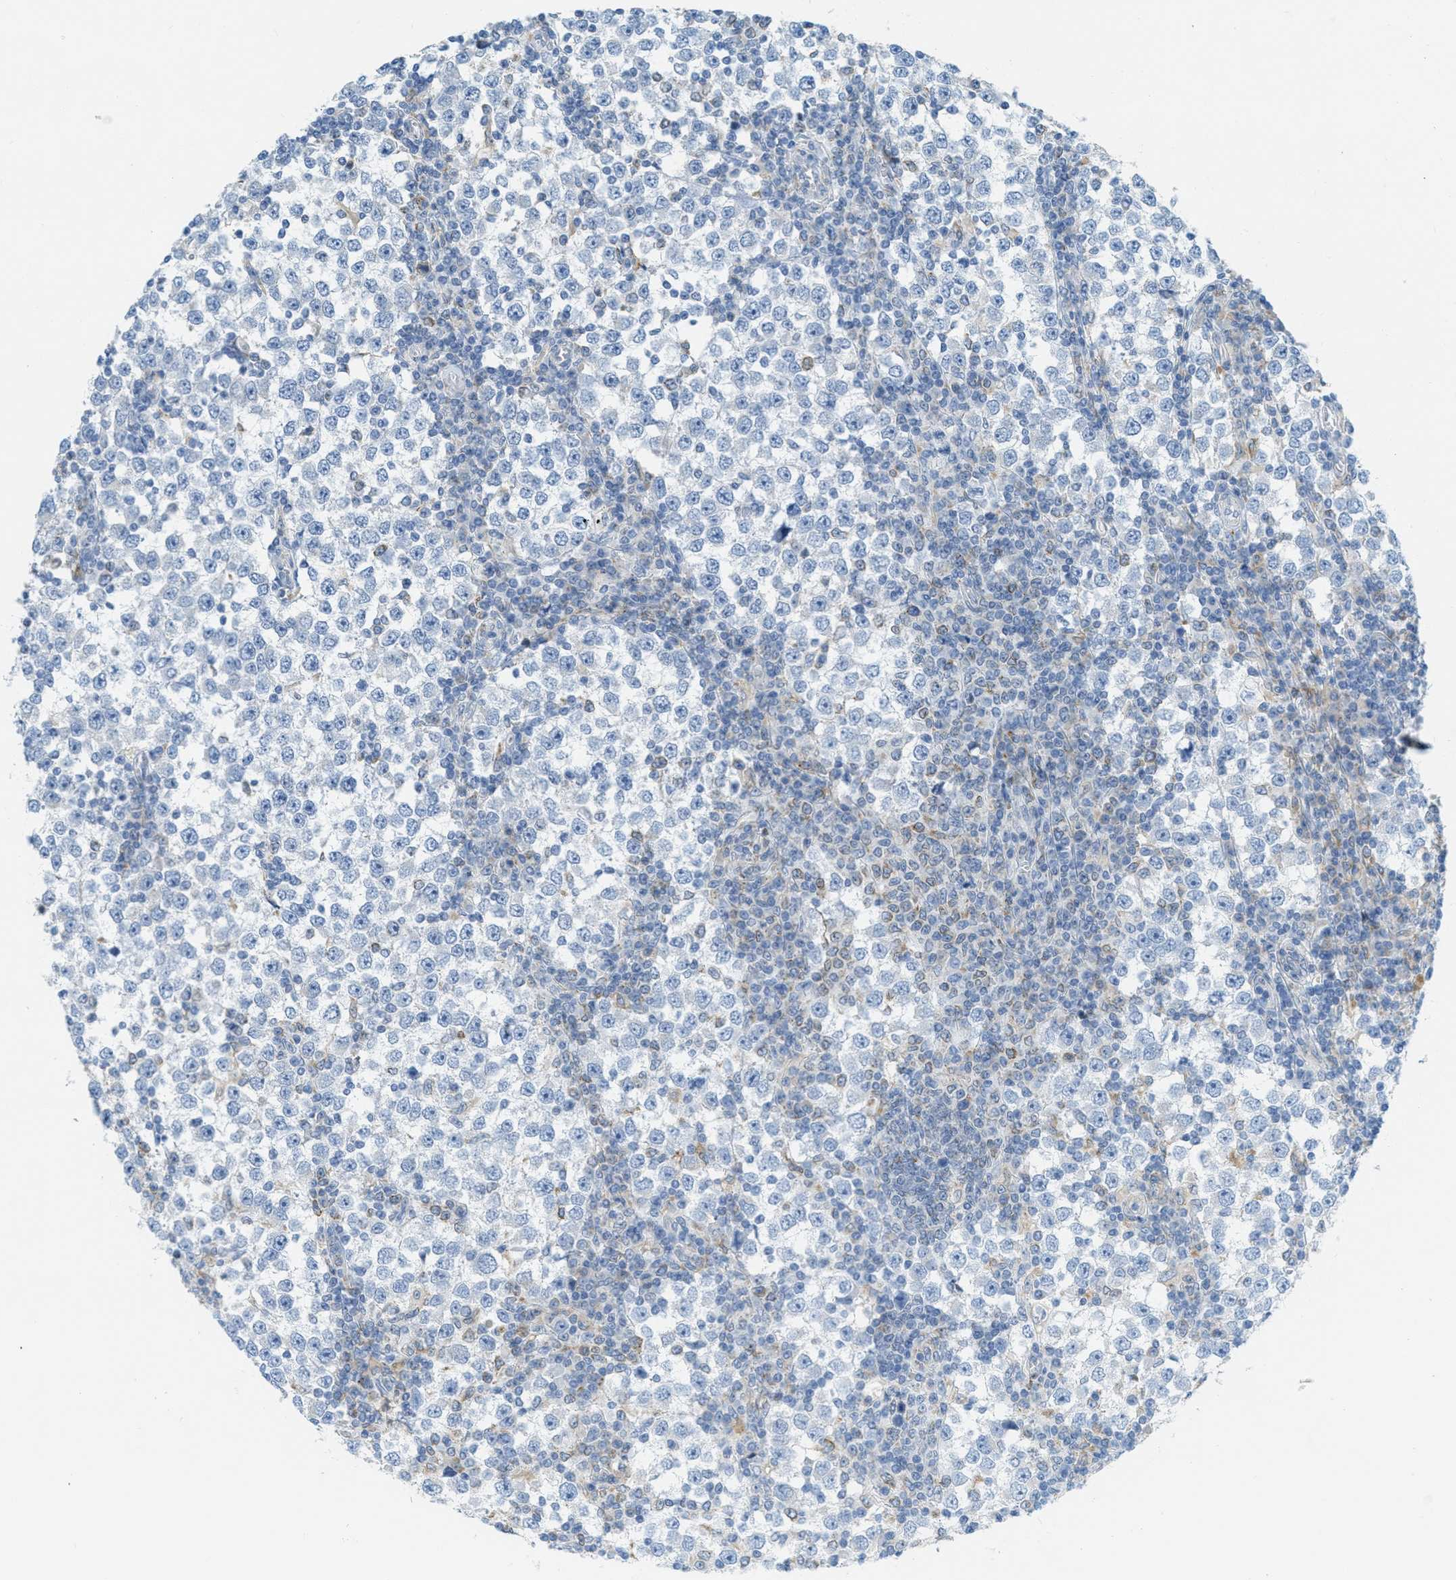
{"staining": {"intensity": "negative", "quantity": "none", "location": "none"}, "tissue": "testis cancer", "cell_type": "Tumor cells", "image_type": "cancer", "snomed": [{"axis": "morphology", "description": "Seminoma, NOS"}, {"axis": "topography", "description": "Testis"}], "caption": "IHC of human seminoma (testis) displays no expression in tumor cells. (DAB (3,3'-diaminobenzidine) IHC with hematoxylin counter stain).", "gene": "TEX264", "patient": {"sex": "male", "age": 65}}